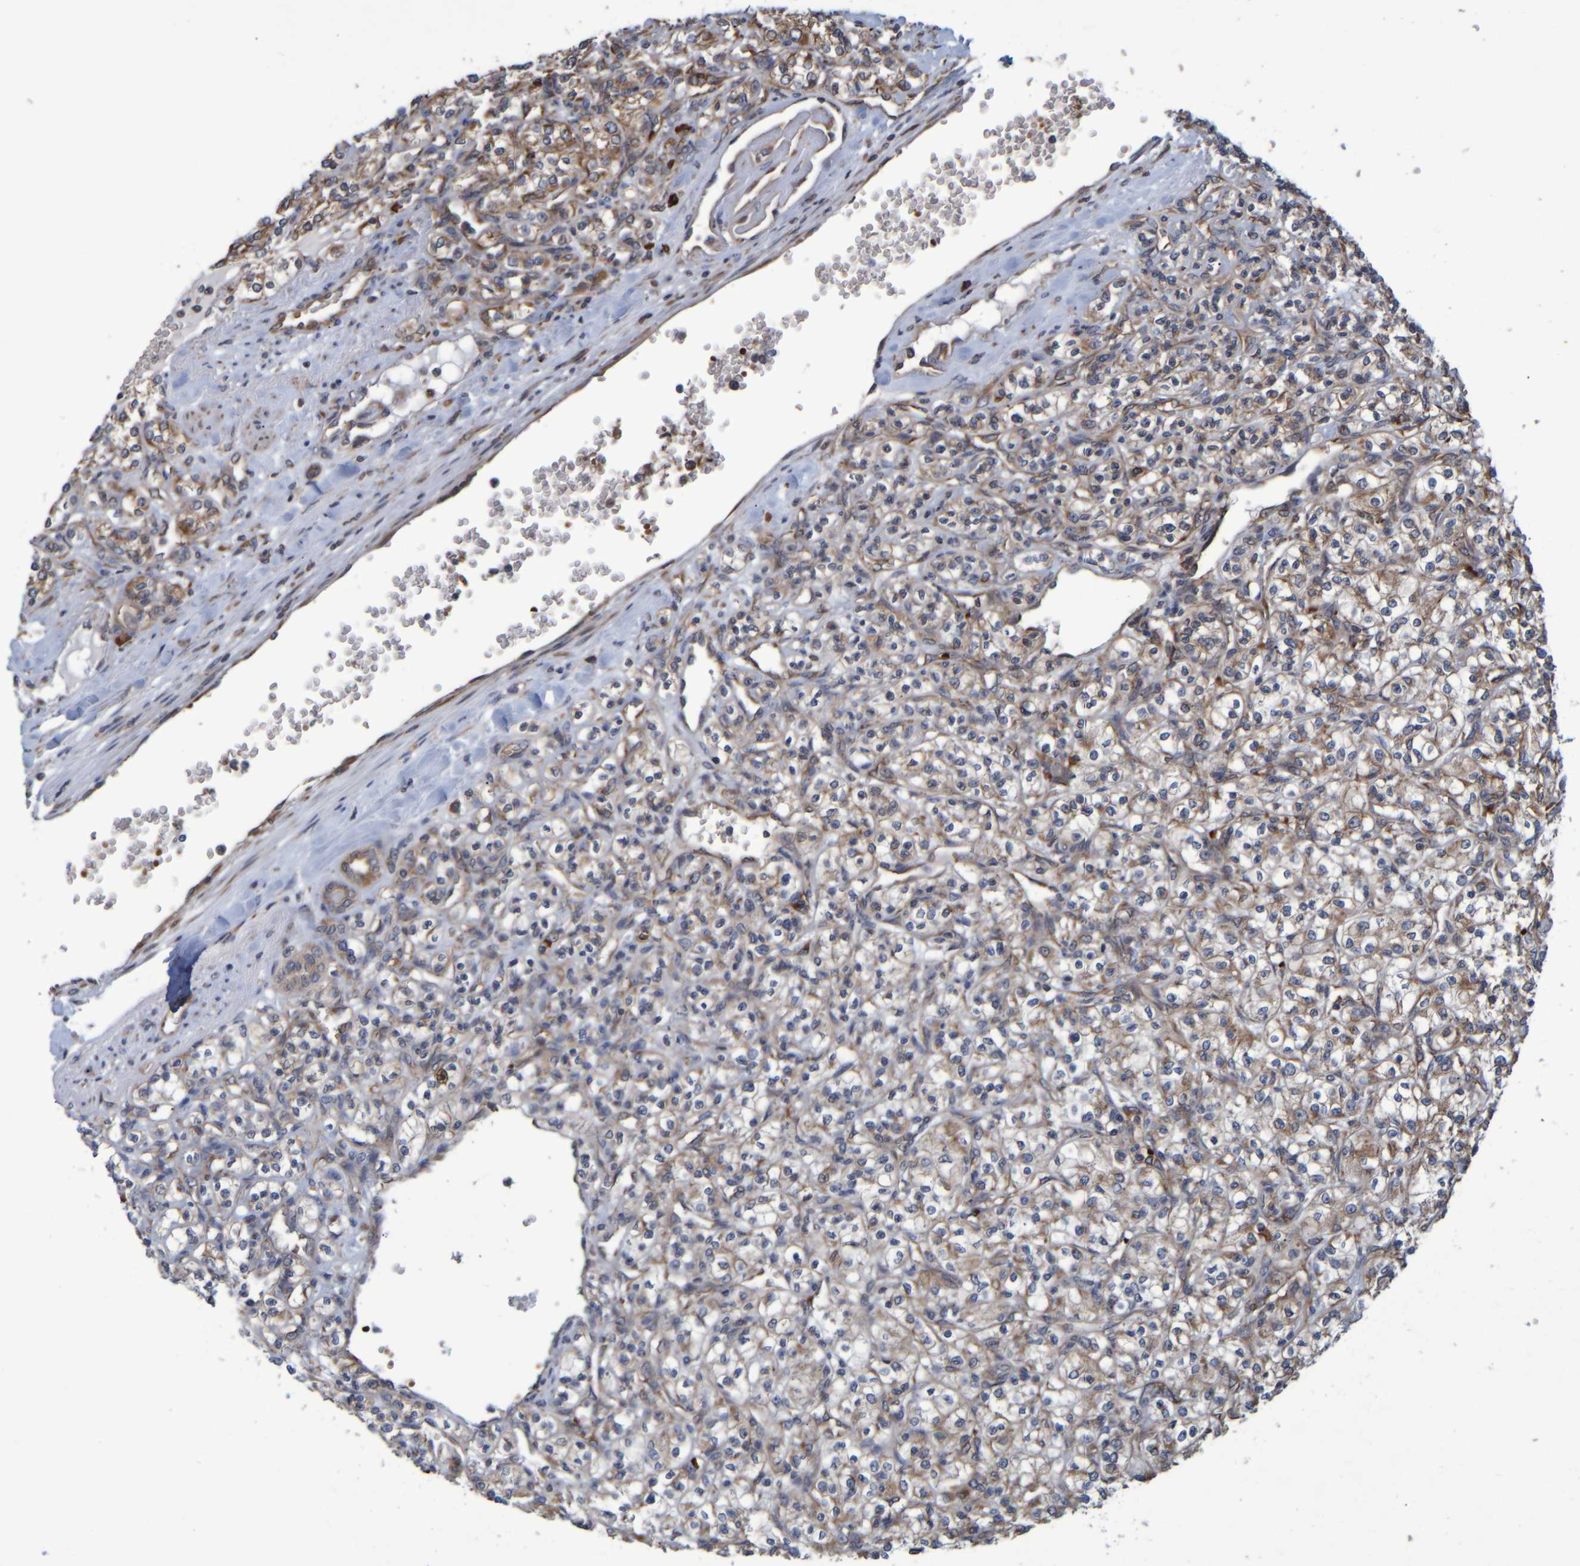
{"staining": {"intensity": "weak", "quantity": "25%-75%", "location": "cytoplasmic/membranous"}, "tissue": "renal cancer", "cell_type": "Tumor cells", "image_type": "cancer", "snomed": [{"axis": "morphology", "description": "Adenocarcinoma, NOS"}, {"axis": "topography", "description": "Kidney"}], "caption": "Renal adenocarcinoma stained with a protein marker shows weak staining in tumor cells.", "gene": "SPAG5", "patient": {"sex": "male", "age": 77}}